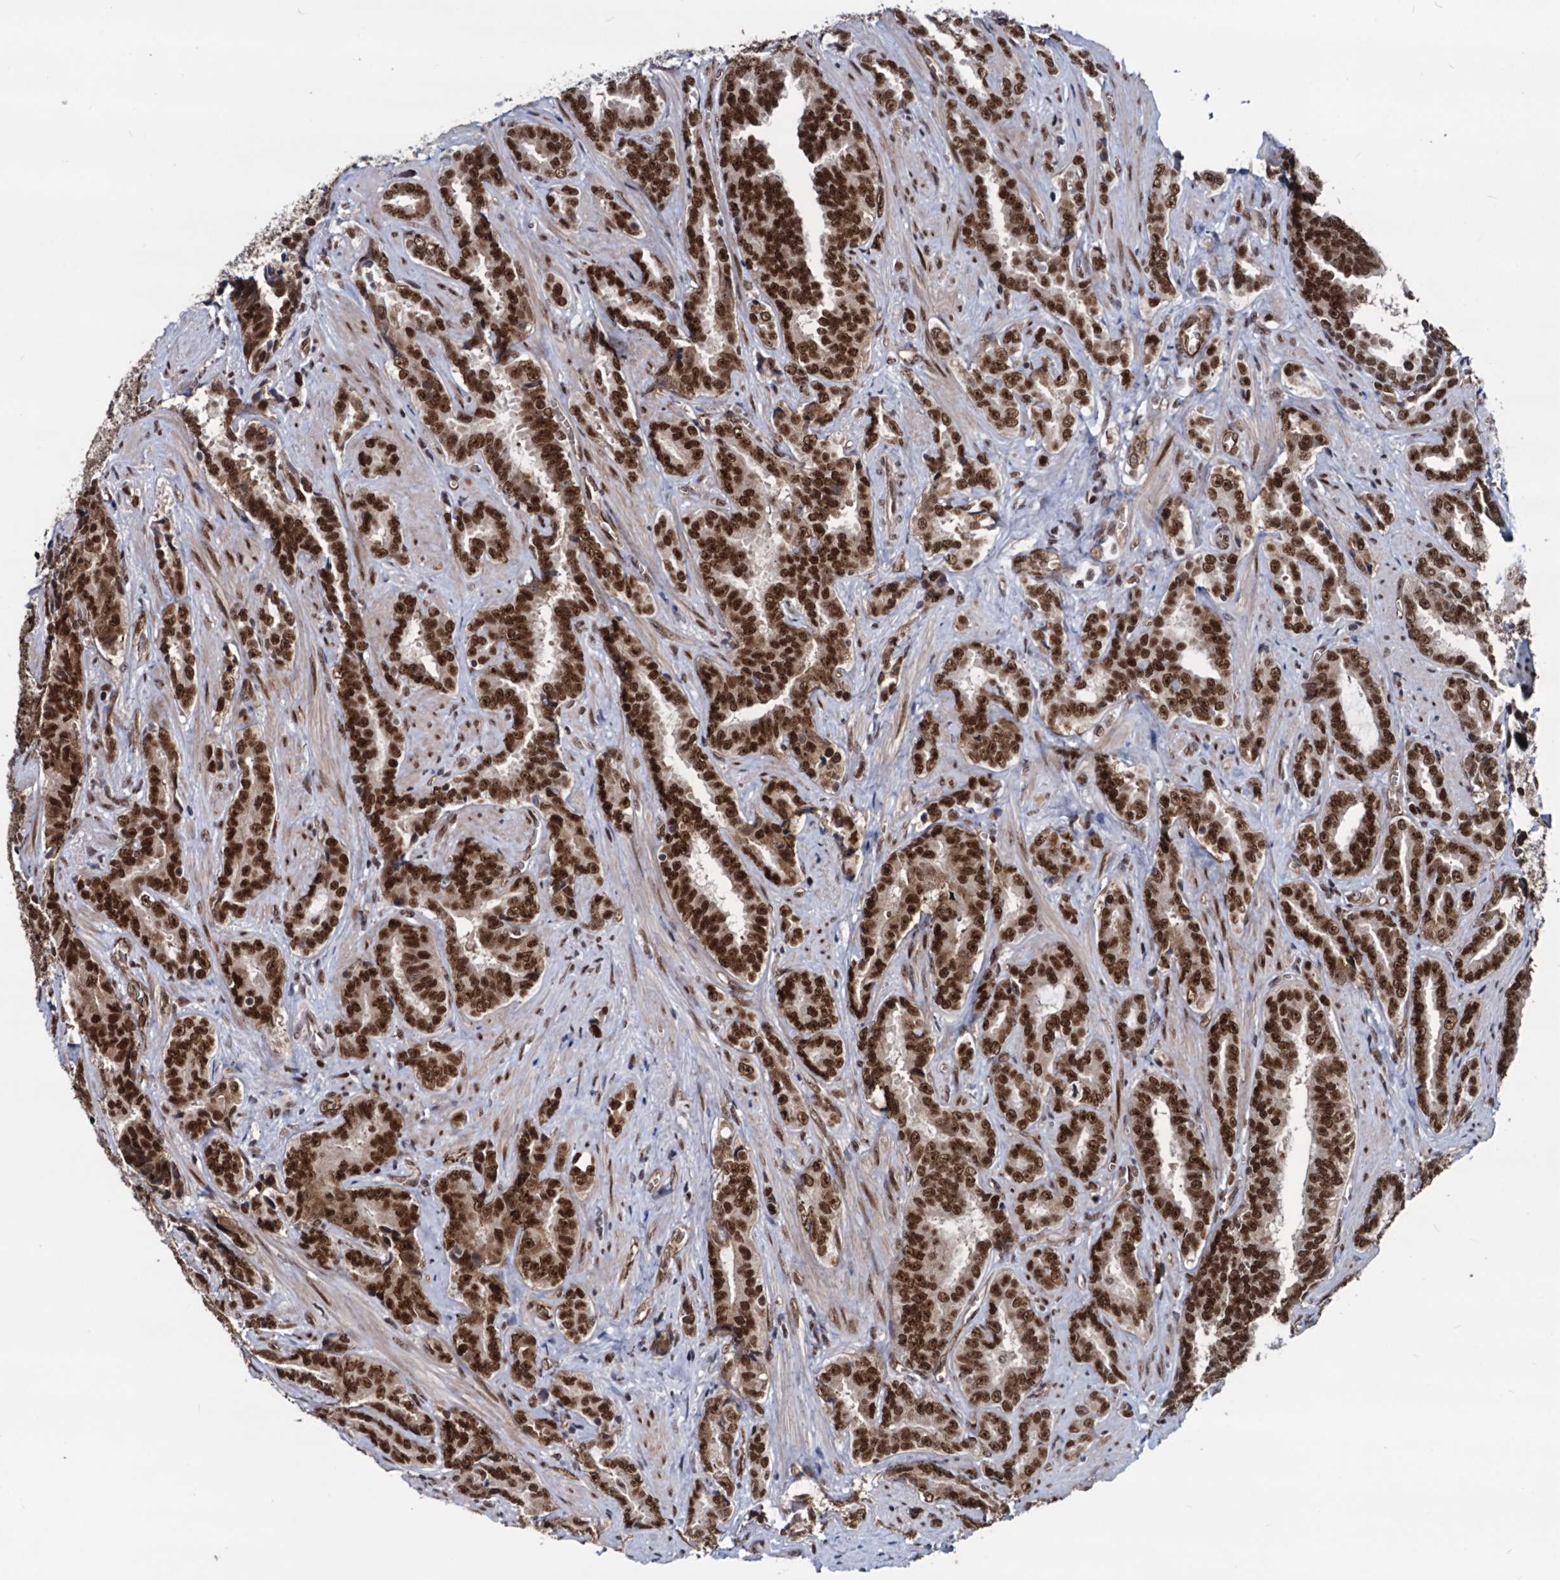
{"staining": {"intensity": "strong", "quantity": ">75%", "location": "nuclear"}, "tissue": "prostate cancer", "cell_type": "Tumor cells", "image_type": "cancer", "snomed": [{"axis": "morphology", "description": "Adenocarcinoma, High grade"}, {"axis": "topography", "description": "Prostate and seminal vesicle, NOS"}], "caption": "Adenocarcinoma (high-grade) (prostate) stained with immunohistochemistry (IHC) exhibits strong nuclear positivity in approximately >75% of tumor cells. Nuclei are stained in blue.", "gene": "GALNT11", "patient": {"sex": "male", "age": 67}}